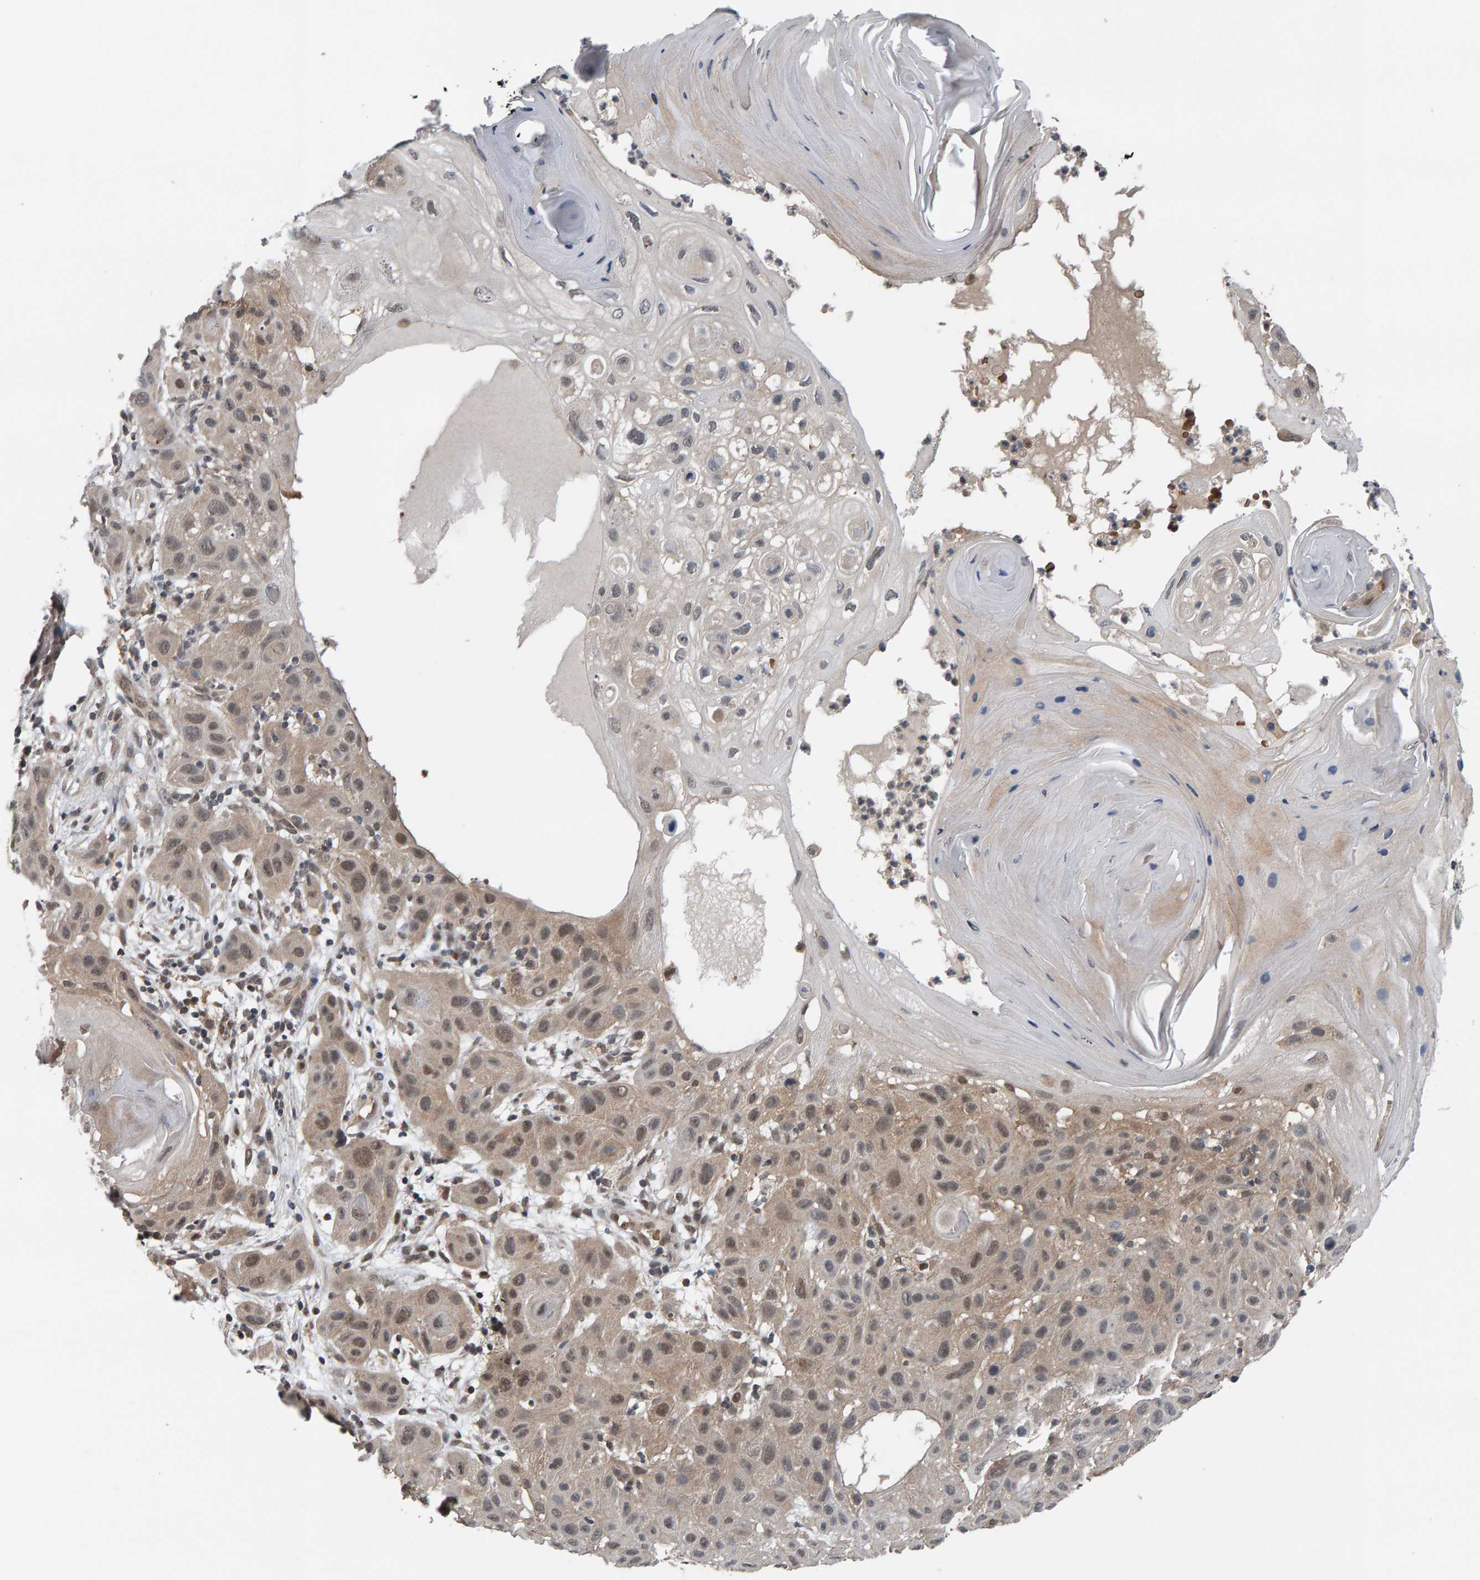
{"staining": {"intensity": "weak", "quantity": "25%-75%", "location": "cytoplasmic/membranous"}, "tissue": "skin cancer", "cell_type": "Tumor cells", "image_type": "cancer", "snomed": [{"axis": "morphology", "description": "Squamous cell carcinoma, NOS"}, {"axis": "topography", "description": "Skin"}], "caption": "DAB immunohistochemical staining of human skin cancer shows weak cytoplasmic/membranous protein staining in approximately 25%-75% of tumor cells. (Stains: DAB (3,3'-diaminobenzidine) in brown, nuclei in blue, Microscopy: brightfield microscopy at high magnification).", "gene": "COASY", "patient": {"sex": "female", "age": 96}}